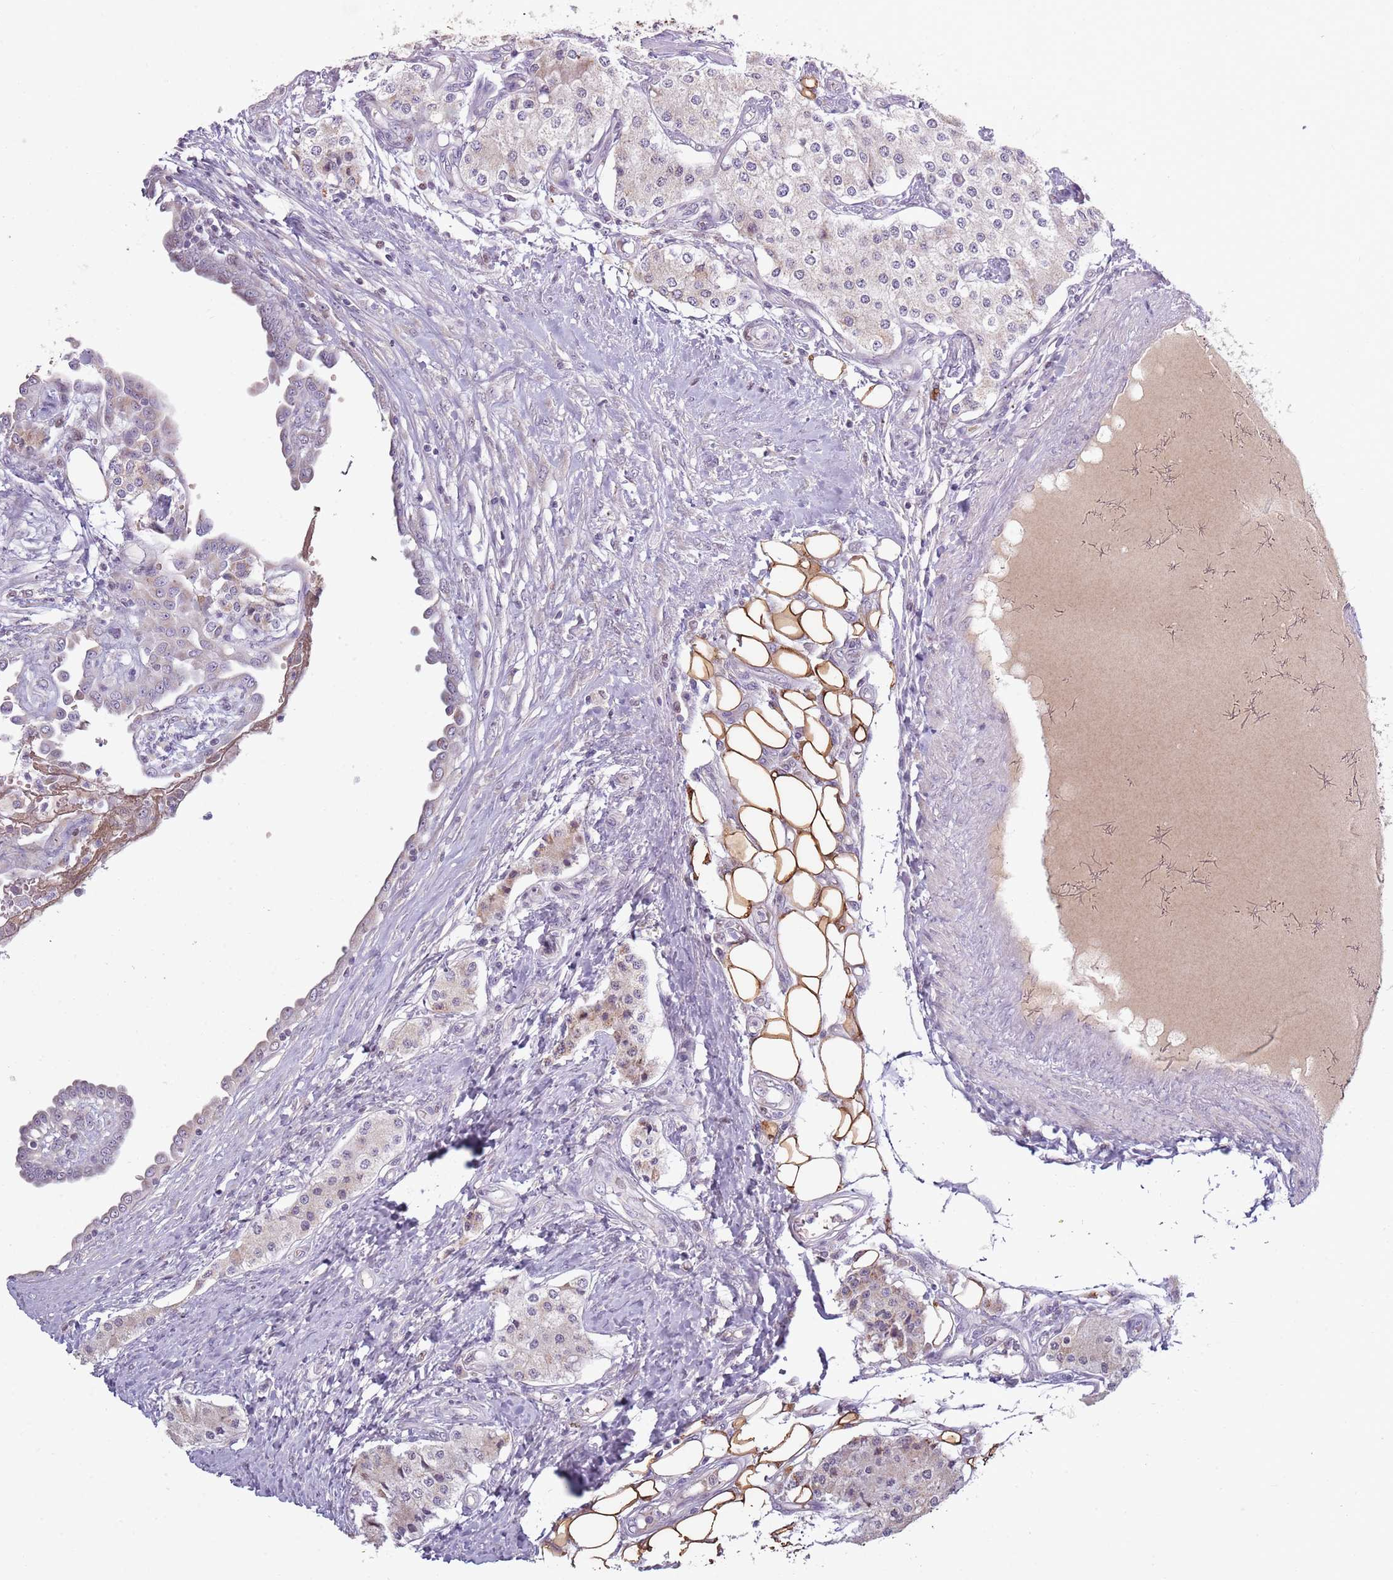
{"staining": {"intensity": "negative", "quantity": "none", "location": "none"}, "tissue": "carcinoid", "cell_type": "Tumor cells", "image_type": "cancer", "snomed": [{"axis": "morphology", "description": "Carcinoid, malignant, NOS"}, {"axis": "topography", "description": "Colon"}], "caption": "Immunohistochemistry of human malignant carcinoid shows no positivity in tumor cells.", "gene": "SYS1", "patient": {"sex": "female", "age": 52}}